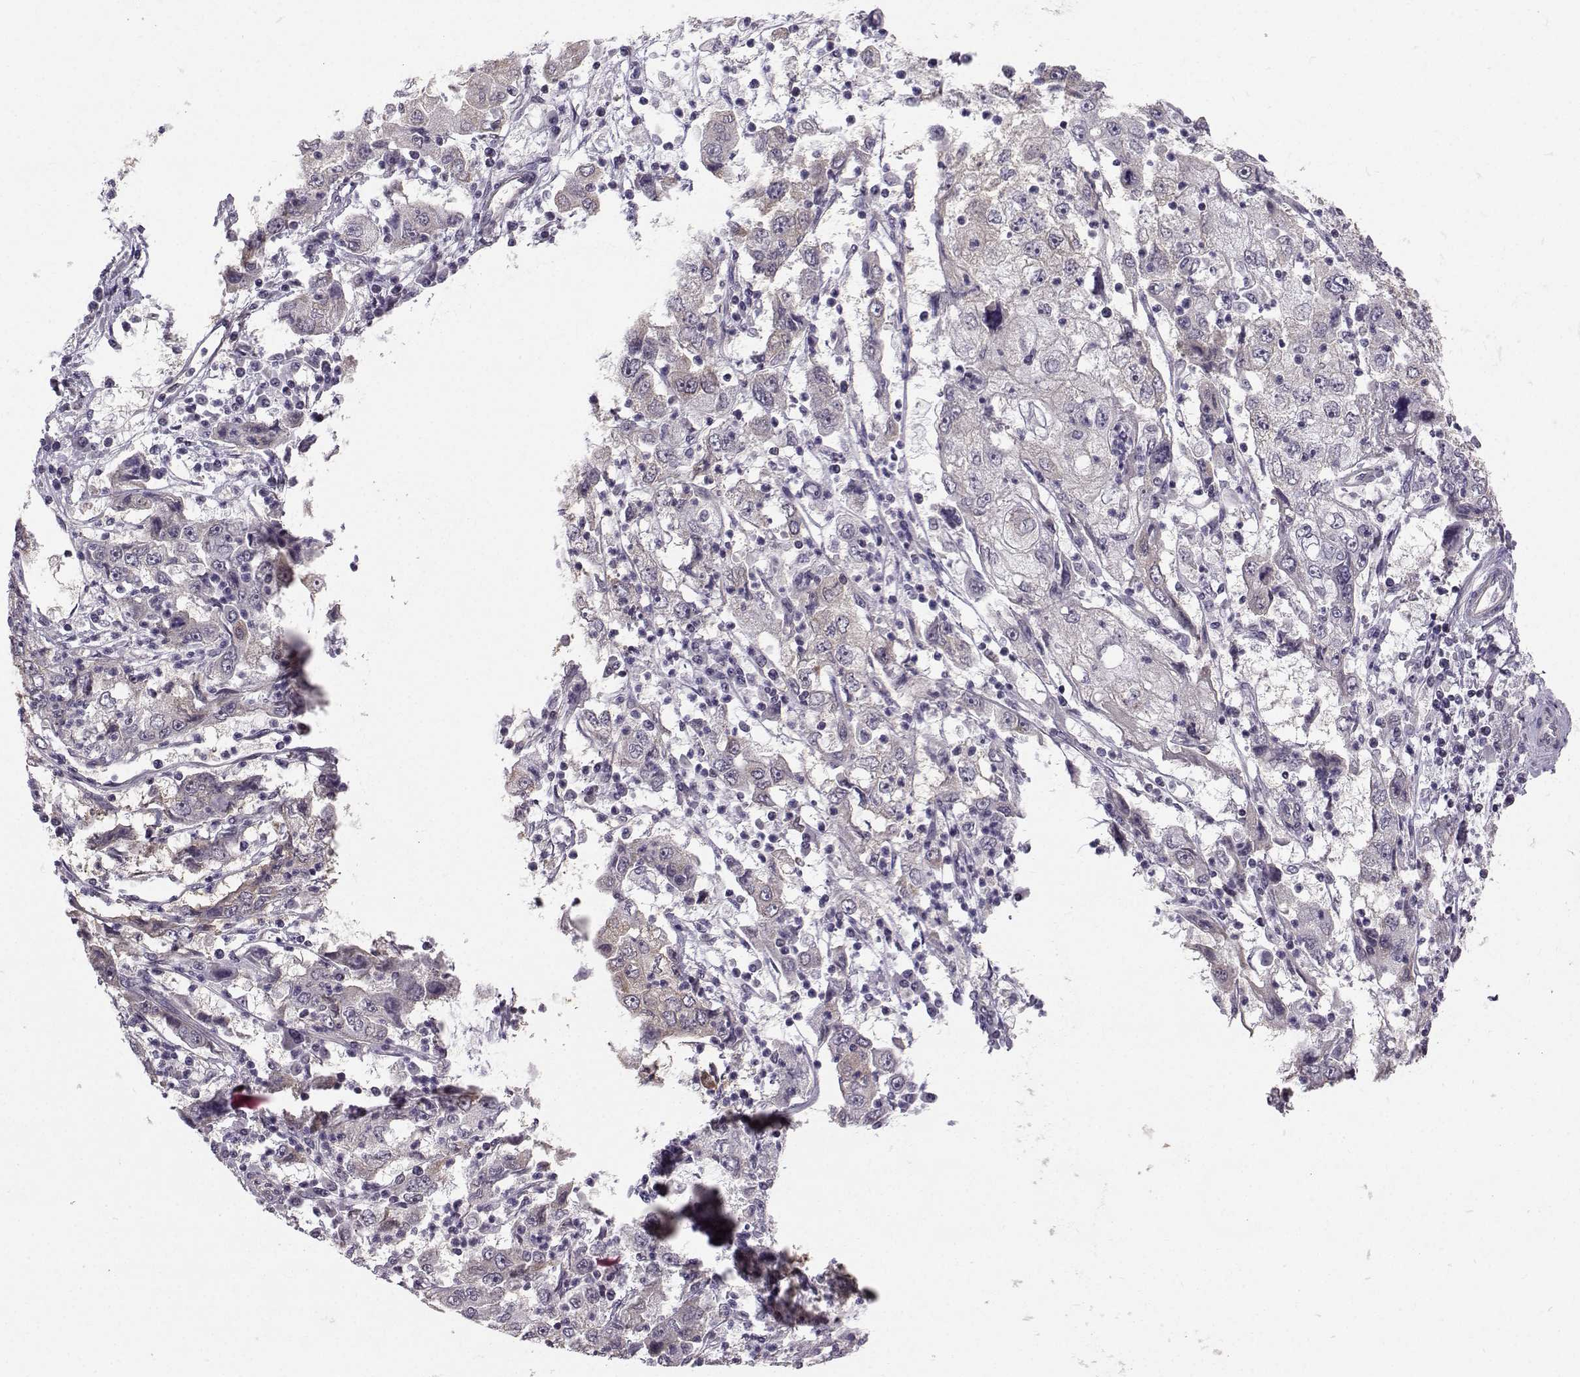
{"staining": {"intensity": "weak", "quantity": "25%-75%", "location": "cytoplasmic/membranous"}, "tissue": "cervical cancer", "cell_type": "Tumor cells", "image_type": "cancer", "snomed": [{"axis": "morphology", "description": "Squamous cell carcinoma, NOS"}, {"axis": "topography", "description": "Cervix"}], "caption": "Immunohistochemical staining of squamous cell carcinoma (cervical) exhibits weak cytoplasmic/membranous protein positivity in about 25%-75% of tumor cells. (brown staining indicates protein expression, while blue staining denotes nuclei).", "gene": "TSPYL5", "patient": {"sex": "female", "age": 36}}